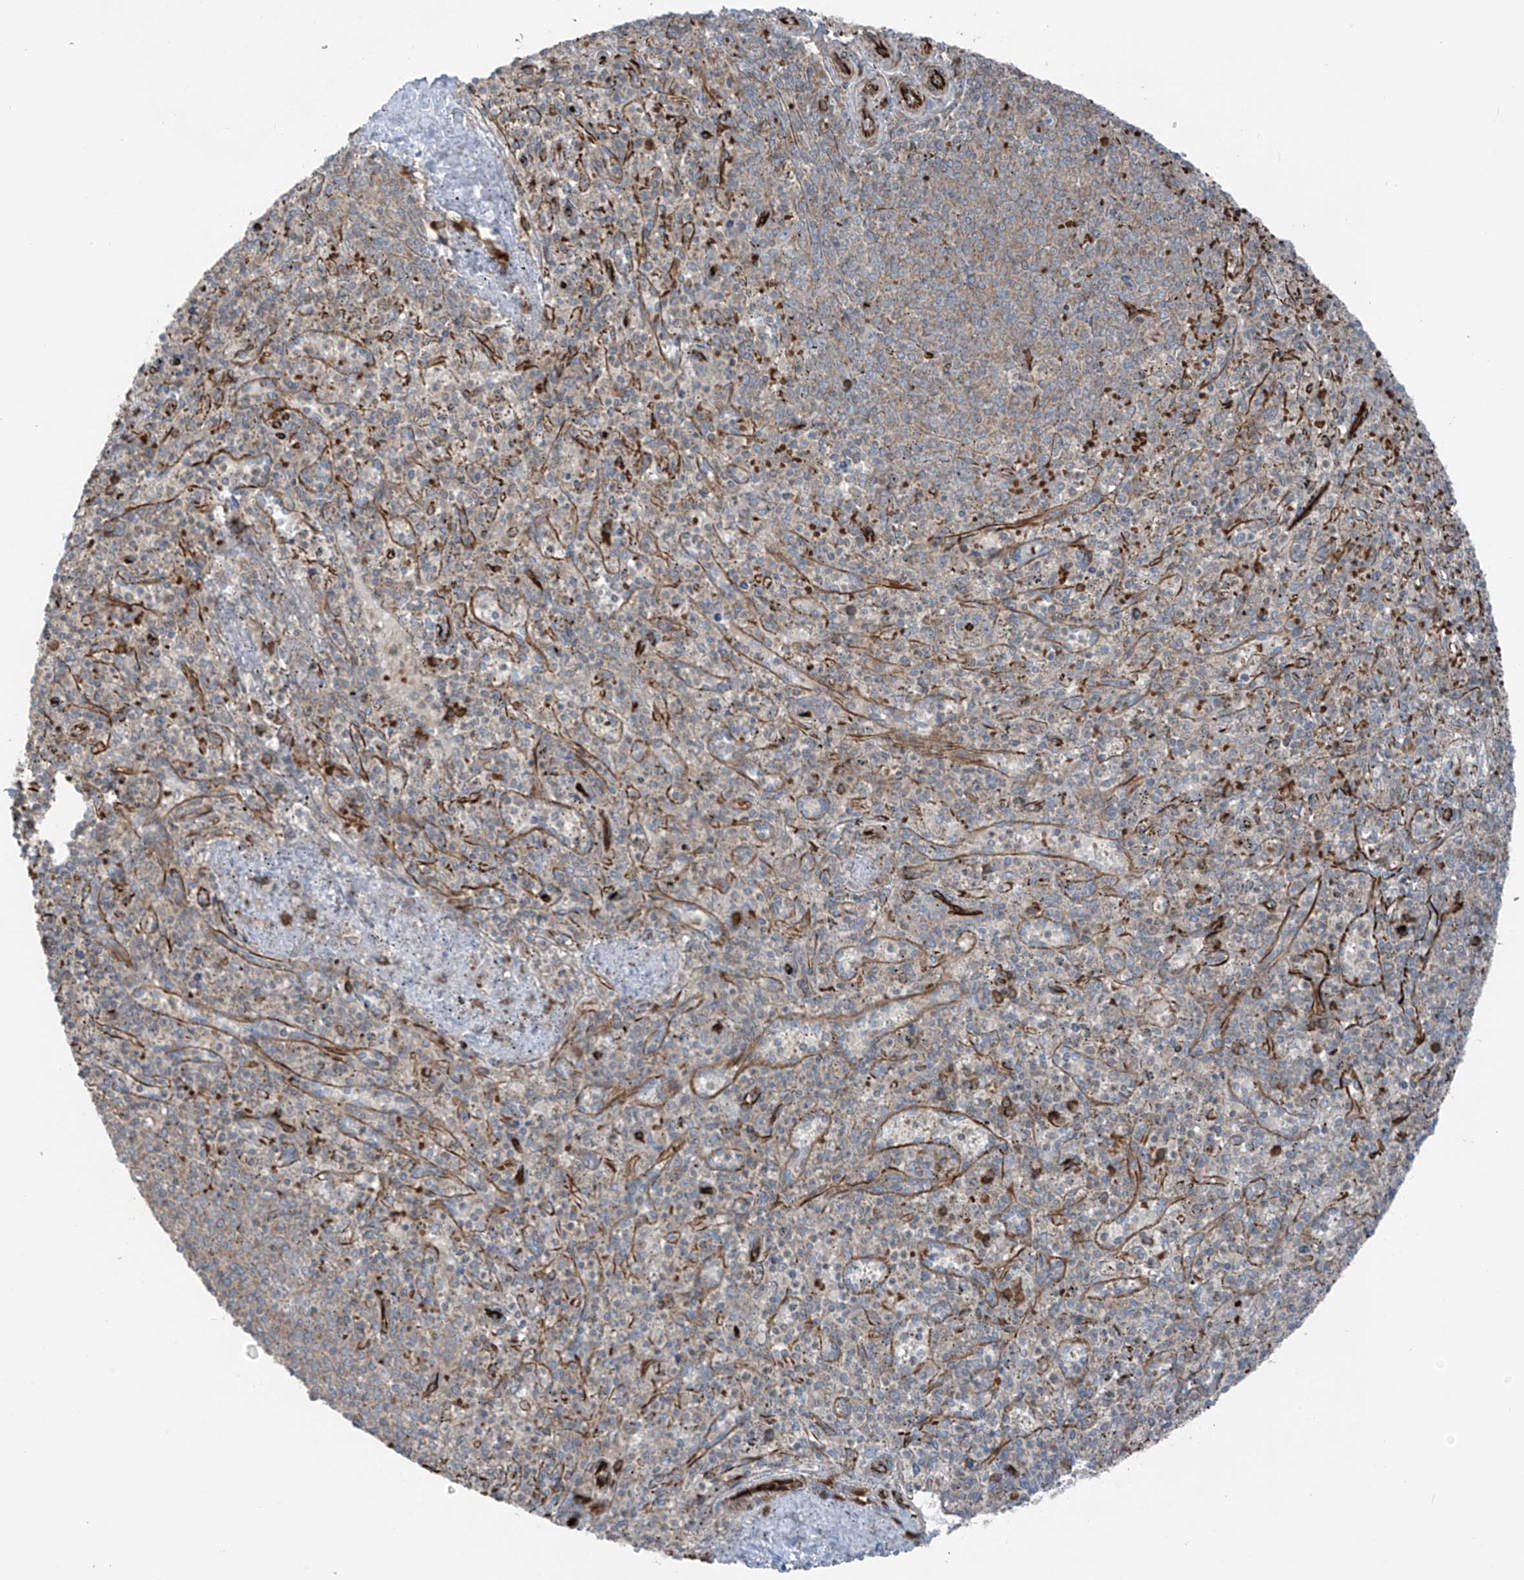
{"staining": {"intensity": "negative", "quantity": "none", "location": "none"}, "tissue": "spleen", "cell_type": "Cells in red pulp", "image_type": "normal", "snomed": [{"axis": "morphology", "description": "Normal tissue, NOS"}, {"axis": "topography", "description": "Spleen"}], "caption": "An immunohistochemistry photomicrograph of benign spleen is shown. There is no staining in cells in red pulp of spleen. (Brightfield microscopy of DAB immunohistochemistry (IHC) at high magnification).", "gene": "ERLEC1", "patient": {"sex": "male", "age": 72}}